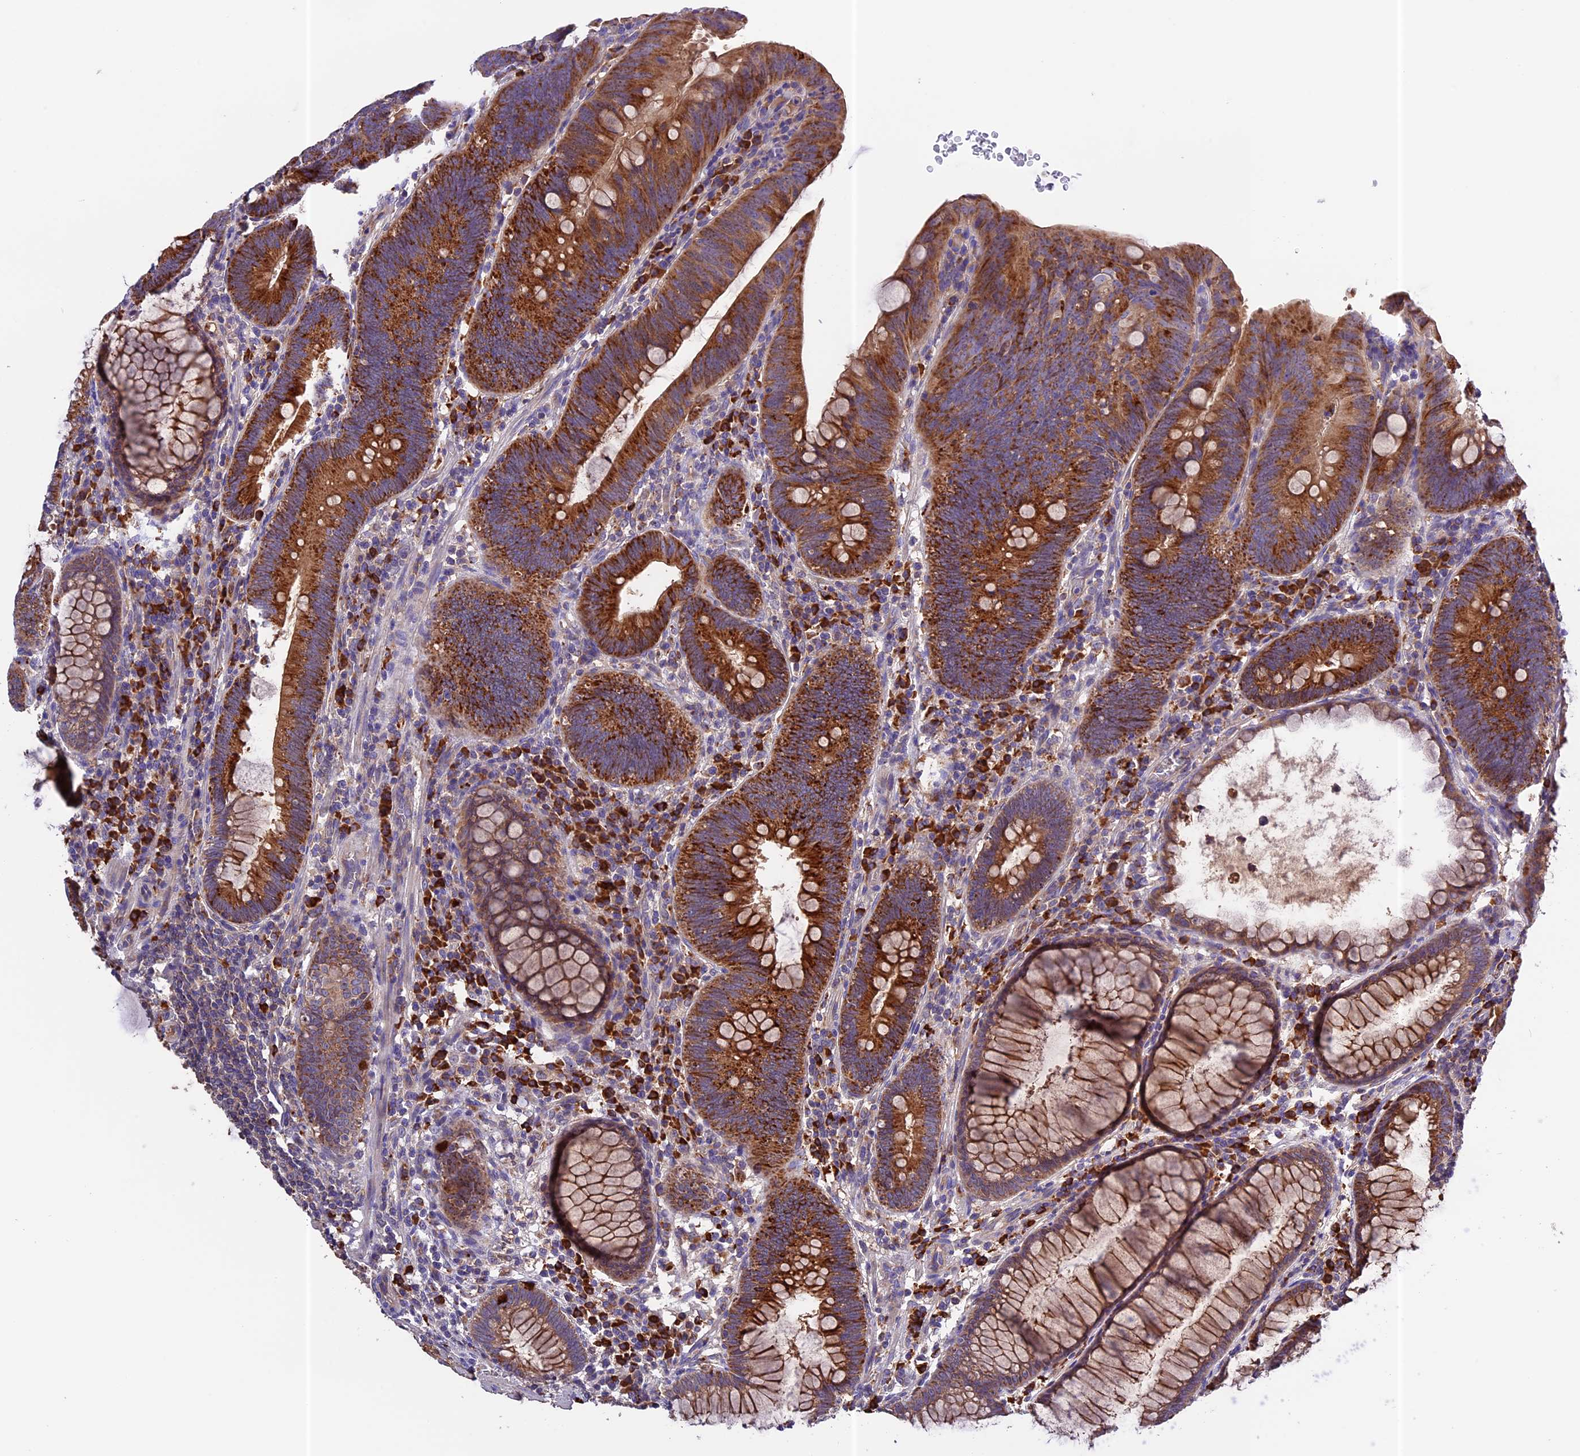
{"staining": {"intensity": "strong", "quantity": ">75%", "location": "cytoplasmic/membranous"}, "tissue": "colorectal cancer", "cell_type": "Tumor cells", "image_type": "cancer", "snomed": [{"axis": "morphology", "description": "Adenocarcinoma, NOS"}, {"axis": "topography", "description": "Rectum"}], "caption": "Colorectal adenocarcinoma tissue exhibits strong cytoplasmic/membranous positivity in about >75% of tumor cells, visualized by immunohistochemistry.", "gene": "METTL22", "patient": {"sex": "female", "age": 75}}